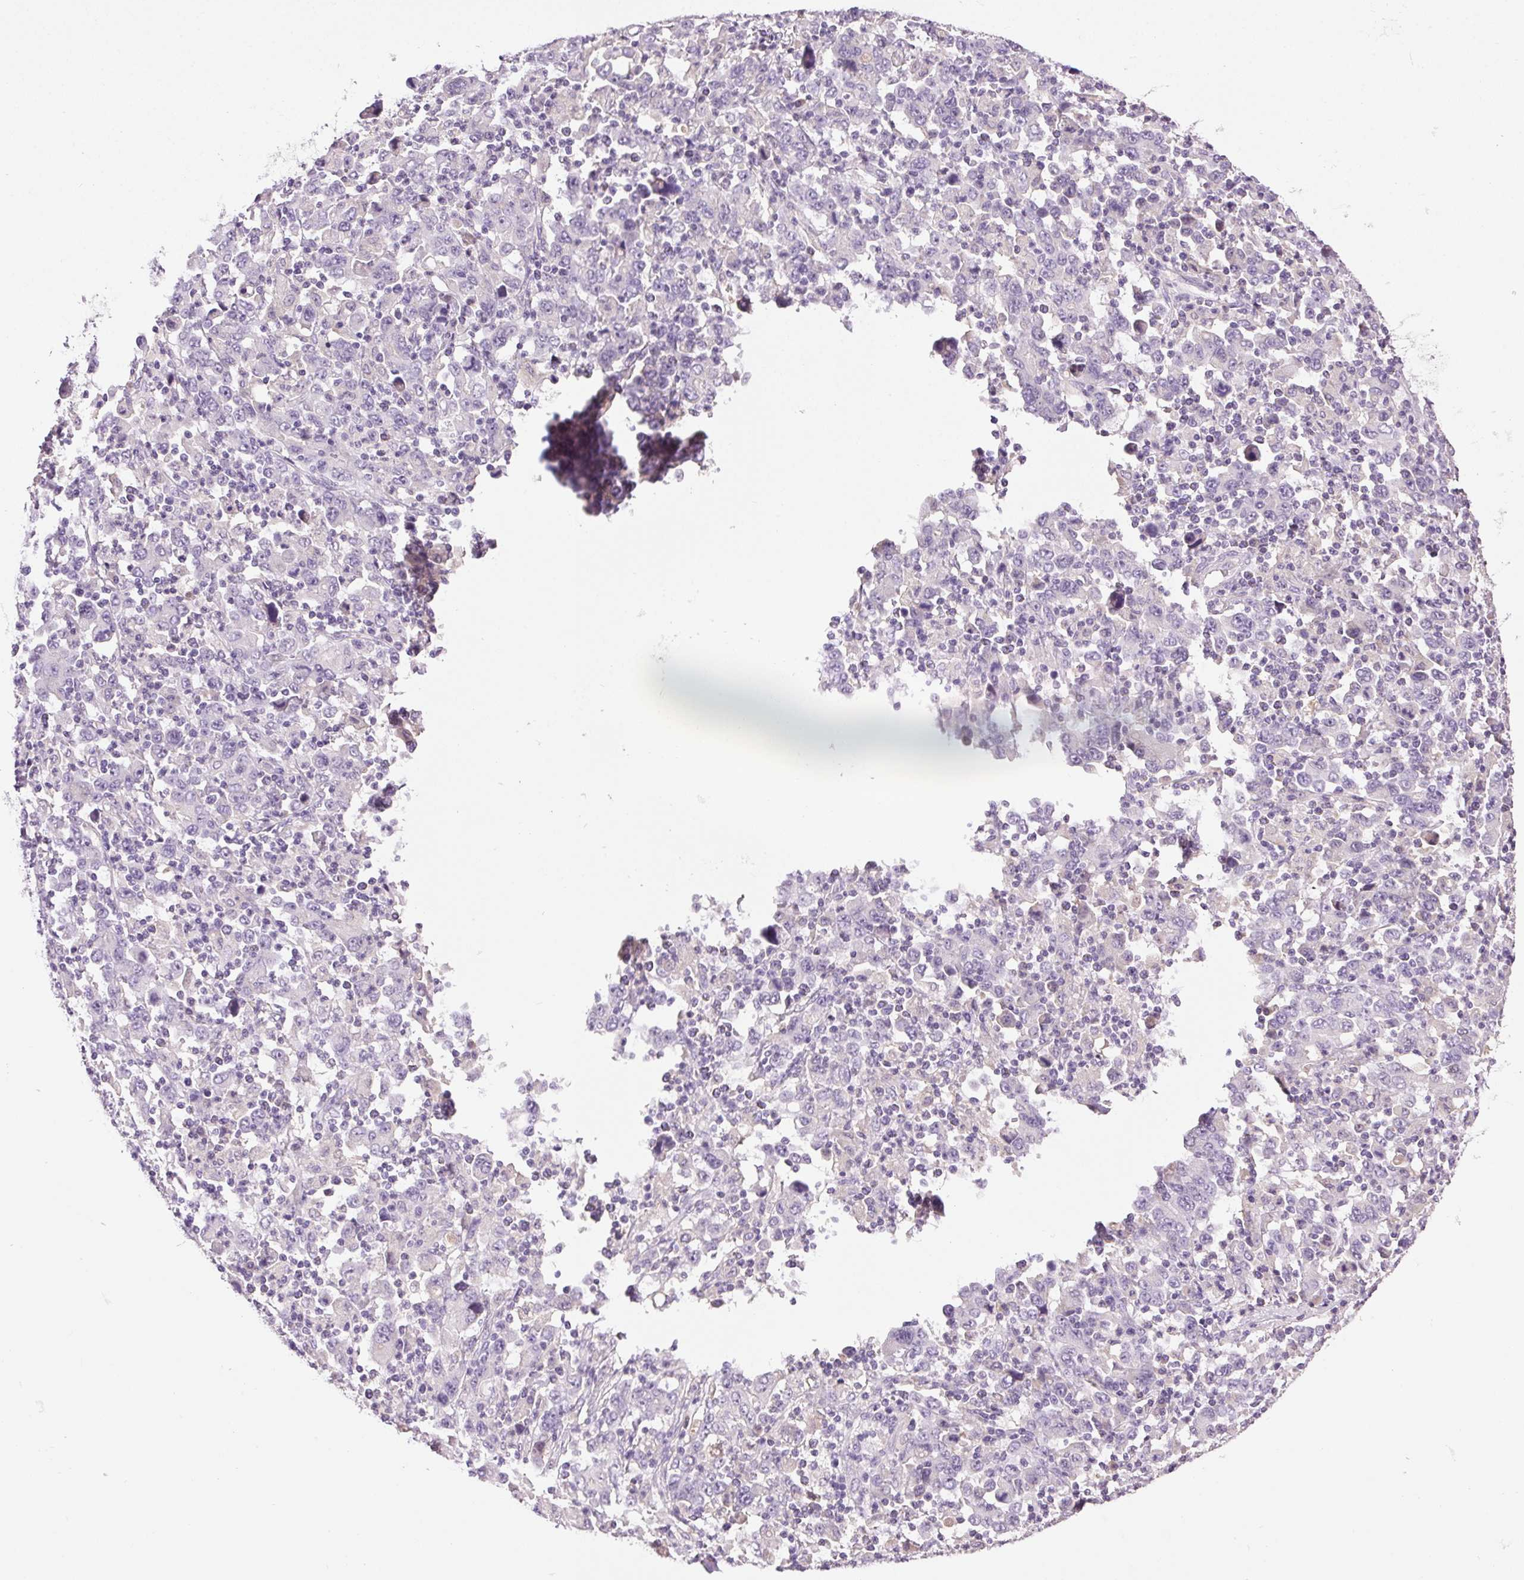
{"staining": {"intensity": "negative", "quantity": "none", "location": "none"}, "tissue": "stomach cancer", "cell_type": "Tumor cells", "image_type": "cancer", "snomed": [{"axis": "morphology", "description": "Adenocarcinoma, NOS"}, {"axis": "topography", "description": "Stomach, upper"}], "caption": "IHC of human adenocarcinoma (stomach) displays no staining in tumor cells.", "gene": "BPIFB2", "patient": {"sex": "male", "age": 69}}